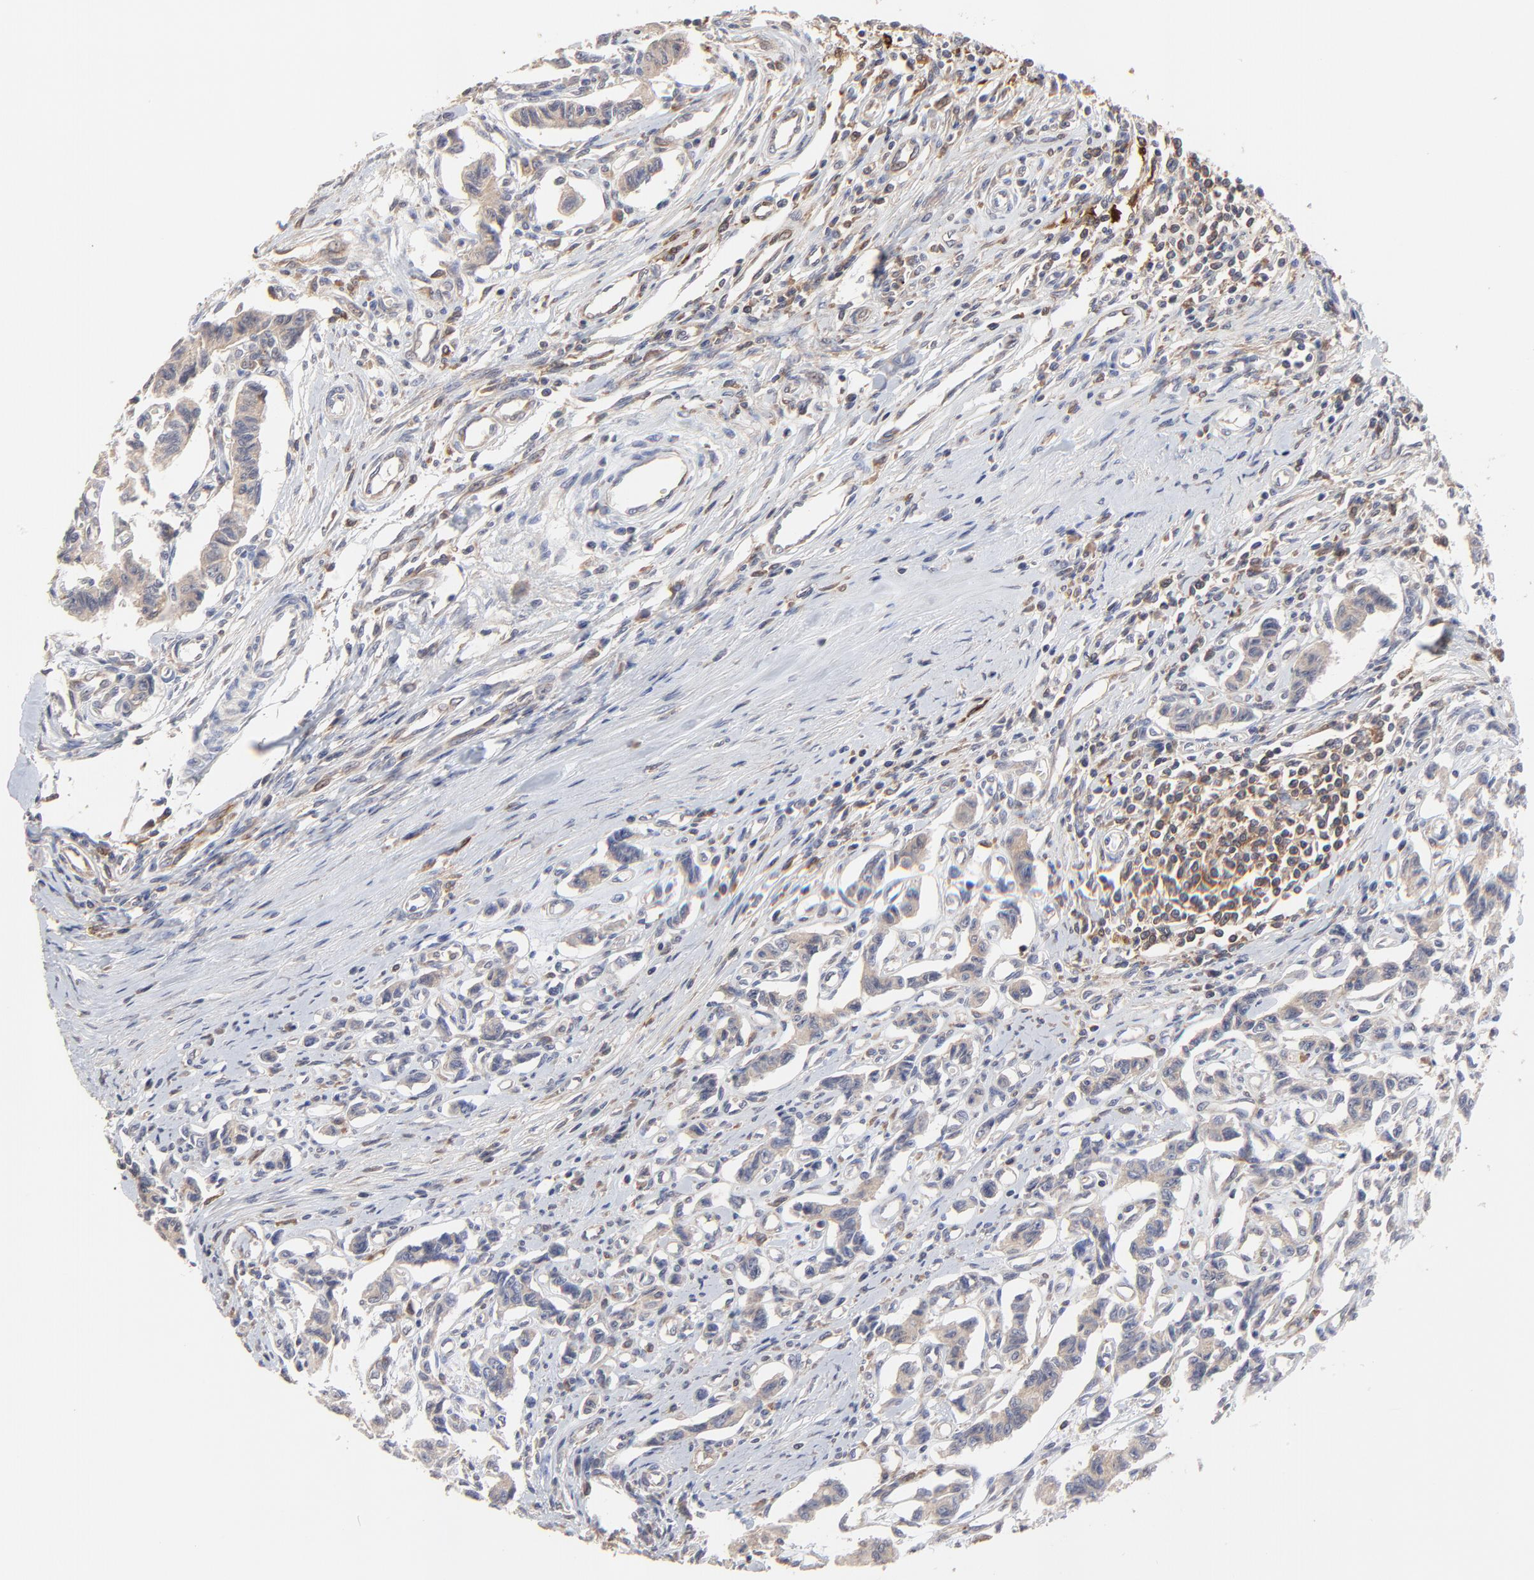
{"staining": {"intensity": "weak", "quantity": ">75%", "location": "cytoplasmic/membranous"}, "tissue": "renal cancer", "cell_type": "Tumor cells", "image_type": "cancer", "snomed": [{"axis": "morphology", "description": "Carcinoid, malignant, NOS"}, {"axis": "topography", "description": "Kidney"}], "caption": "A low amount of weak cytoplasmic/membranous staining is seen in about >75% of tumor cells in renal cancer (malignant carcinoid) tissue. (DAB IHC with brightfield microscopy, high magnification).", "gene": "RAB9A", "patient": {"sex": "female", "age": 41}}